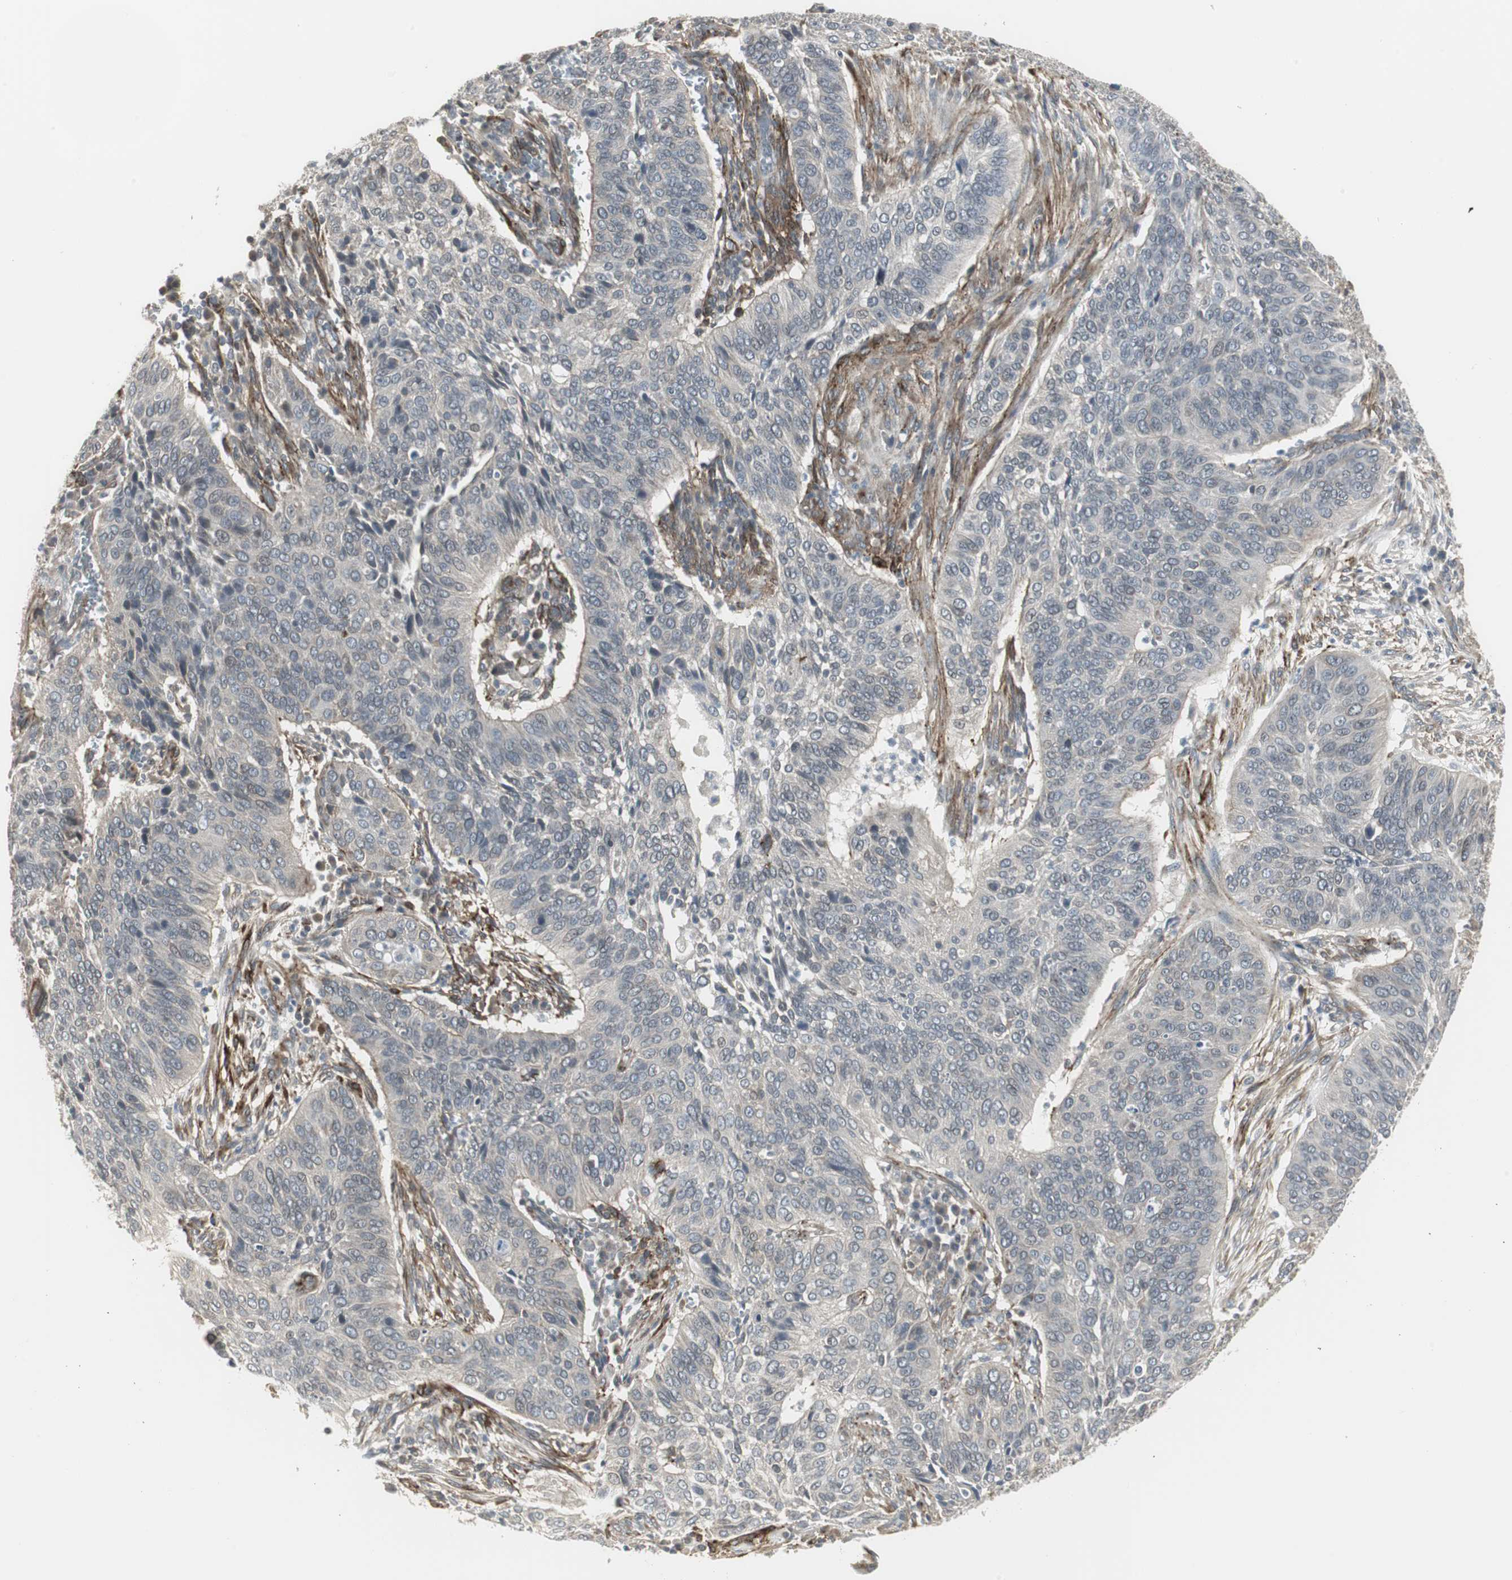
{"staining": {"intensity": "negative", "quantity": "none", "location": "none"}, "tissue": "cervical cancer", "cell_type": "Tumor cells", "image_type": "cancer", "snomed": [{"axis": "morphology", "description": "Squamous cell carcinoma, NOS"}, {"axis": "topography", "description": "Cervix"}], "caption": "Immunohistochemistry (IHC) photomicrograph of neoplastic tissue: cervical squamous cell carcinoma stained with DAB shows no significant protein expression in tumor cells. (Stains: DAB immunohistochemistry with hematoxylin counter stain, Microscopy: brightfield microscopy at high magnification).", "gene": "SCYL3", "patient": {"sex": "female", "age": 39}}